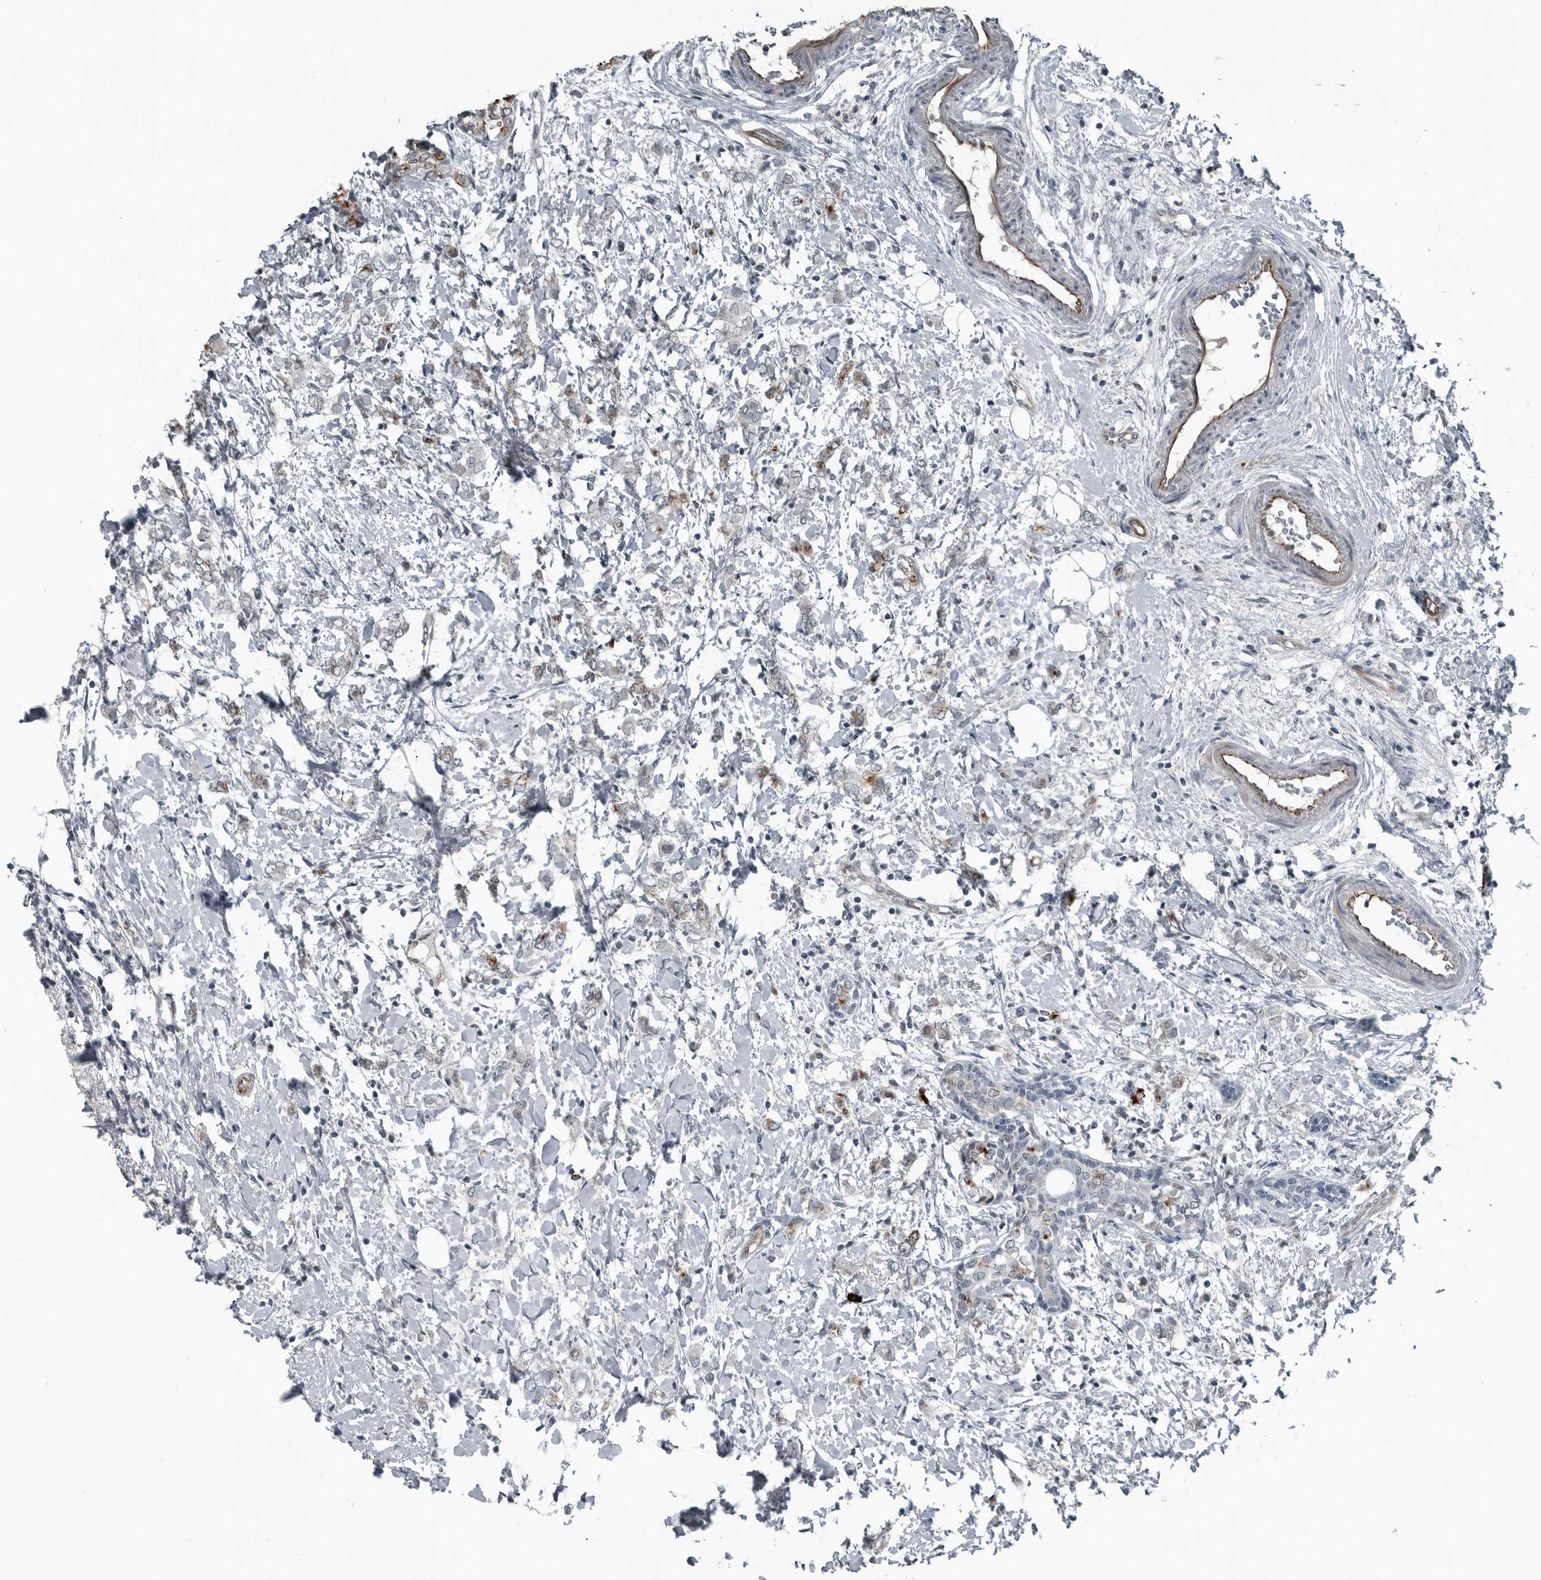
{"staining": {"intensity": "moderate", "quantity": "<25%", "location": "cytoplasmic/membranous"}, "tissue": "breast cancer", "cell_type": "Tumor cells", "image_type": "cancer", "snomed": [{"axis": "morphology", "description": "Normal tissue, NOS"}, {"axis": "morphology", "description": "Lobular carcinoma"}, {"axis": "topography", "description": "Breast"}], "caption": "Protein staining of breast cancer (lobular carcinoma) tissue demonstrates moderate cytoplasmic/membranous expression in approximately <25% of tumor cells.", "gene": "GAK", "patient": {"sex": "female", "age": 47}}